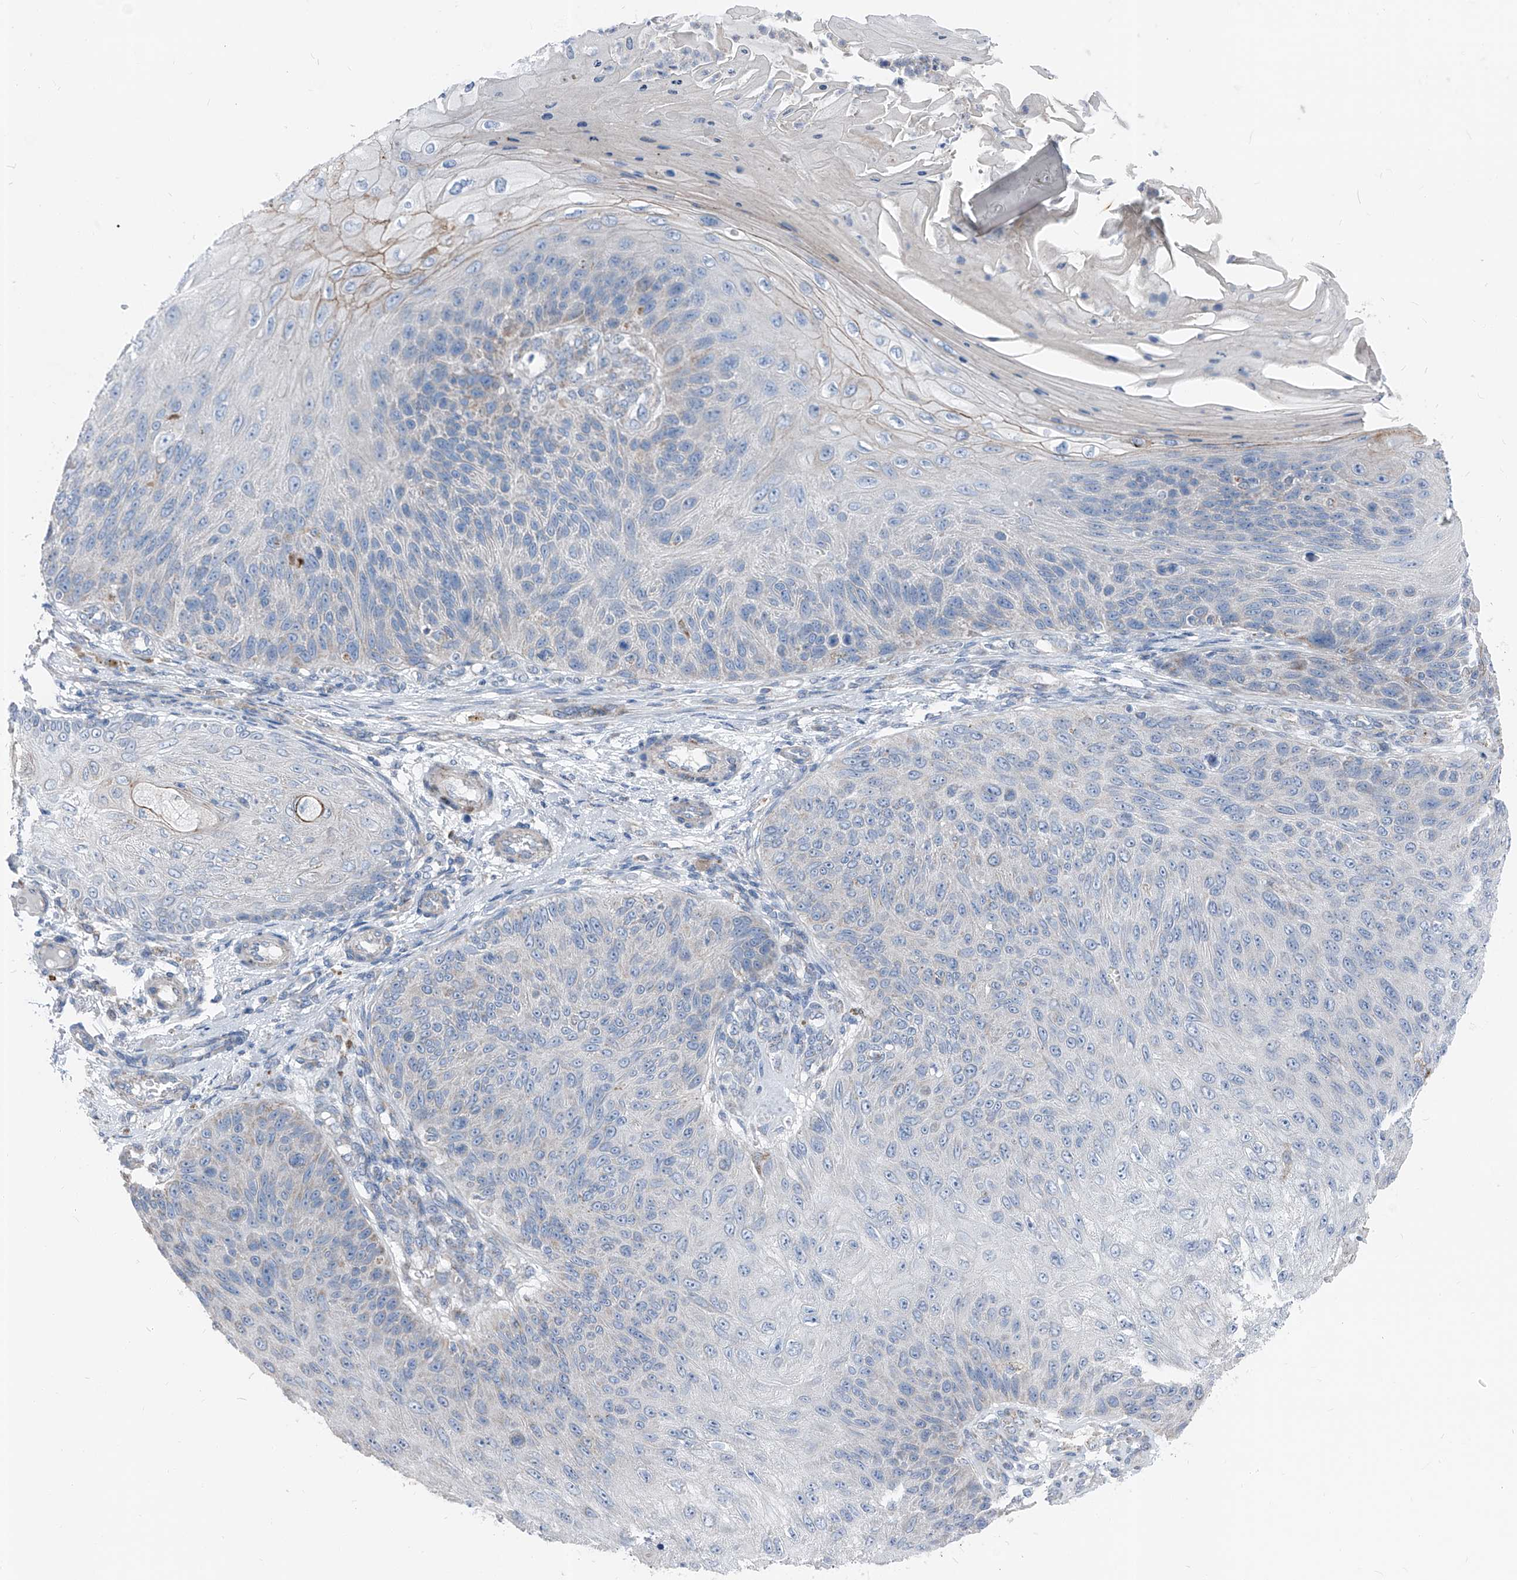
{"staining": {"intensity": "negative", "quantity": "none", "location": "none"}, "tissue": "skin cancer", "cell_type": "Tumor cells", "image_type": "cancer", "snomed": [{"axis": "morphology", "description": "Squamous cell carcinoma, NOS"}, {"axis": "topography", "description": "Skin"}], "caption": "An IHC photomicrograph of skin squamous cell carcinoma is shown. There is no staining in tumor cells of skin squamous cell carcinoma. (DAB (3,3'-diaminobenzidine) IHC visualized using brightfield microscopy, high magnification).", "gene": "AGPS", "patient": {"sex": "female", "age": 88}}